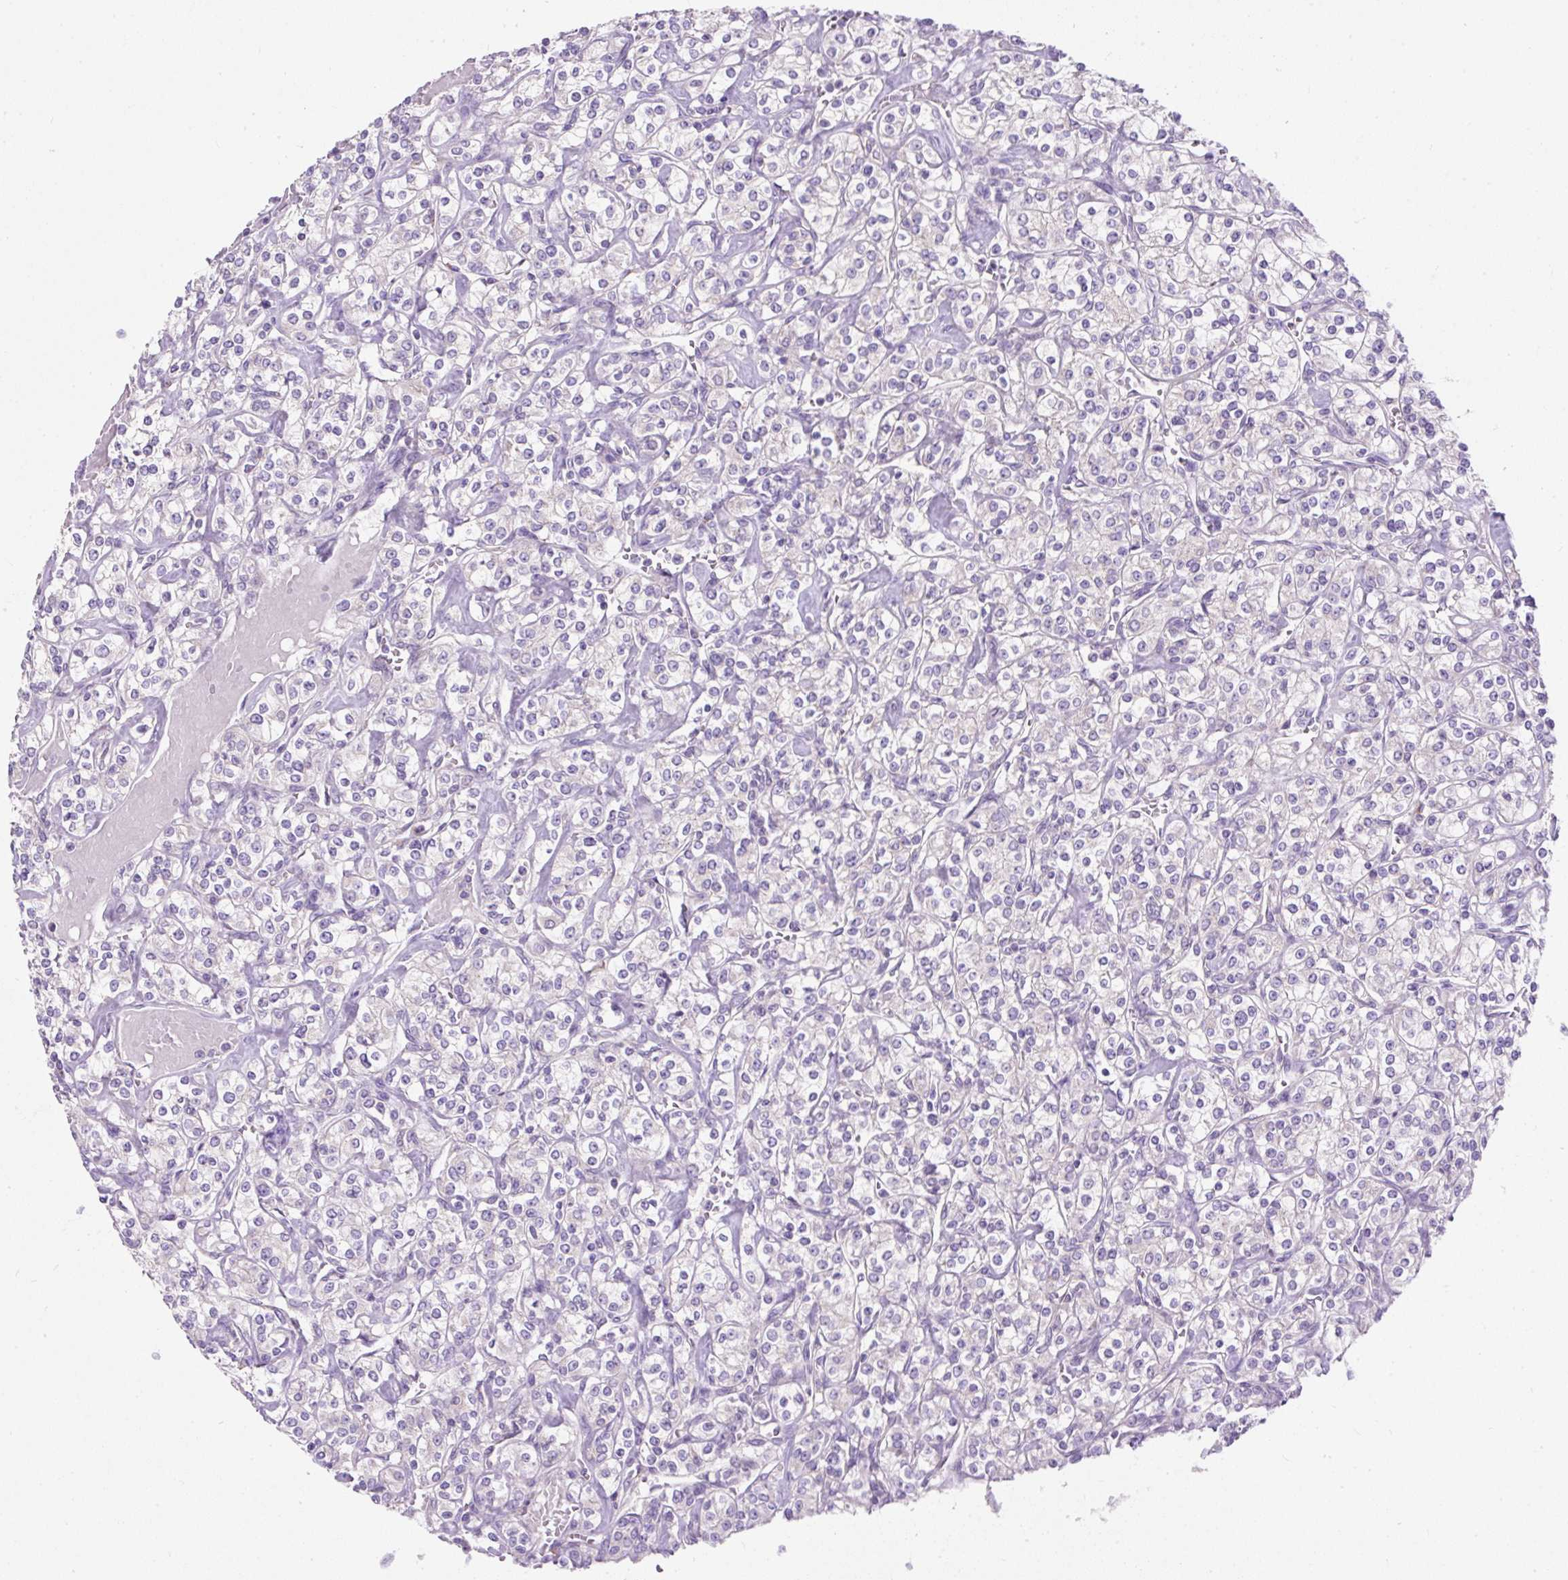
{"staining": {"intensity": "negative", "quantity": "none", "location": "none"}, "tissue": "renal cancer", "cell_type": "Tumor cells", "image_type": "cancer", "snomed": [{"axis": "morphology", "description": "Adenocarcinoma, NOS"}, {"axis": "topography", "description": "Kidney"}], "caption": "This is an immunohistochemistry (IHC) histopathology image of renal cancer (adenocarcinoma). There is no positivity in tumor cells.", "gene": "SUSD5", "patient": {"sex": "male", "age": 77}}